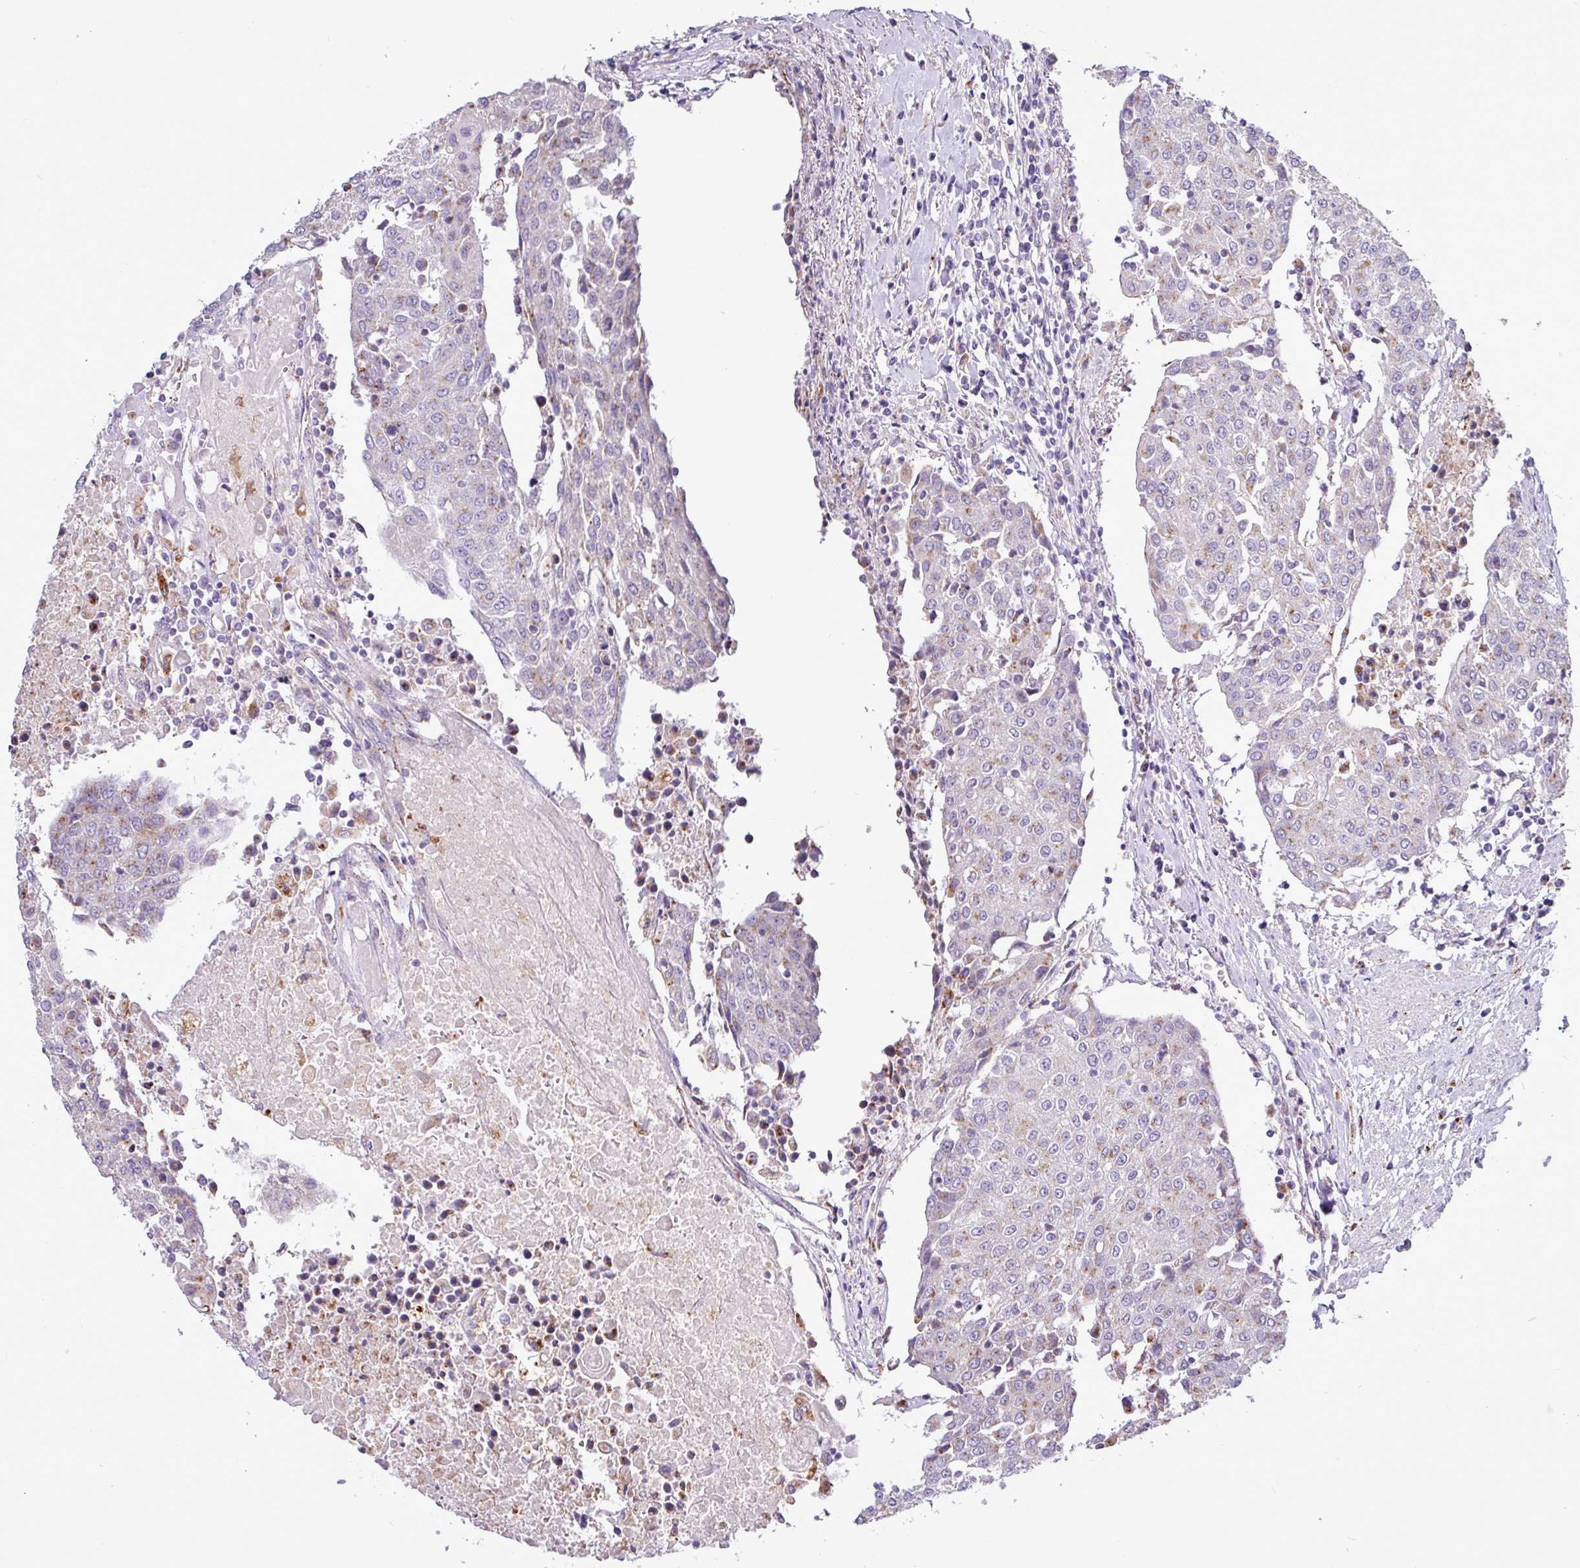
{"staining": {"intensity": "weak", "quantity": "25%-75%", "location": "cytoplasmic/membranous"}, "tissue": "urothelial cancer", "cell_type": "Tumor cells", "image_type": "cancer", "snomed": [{"axis": "morphology", "description": "Urothelial carcinoma, High grade"}, {"axis": "topography", "description": "Urinary bladder"}], "caption": "A brown stain shows weak cytoplasmic/membranous staining of a protein in human urothelial cancer tumor cells.", "gene": "AMIGO2", "patient": {"sex": "female", "age": 85}}